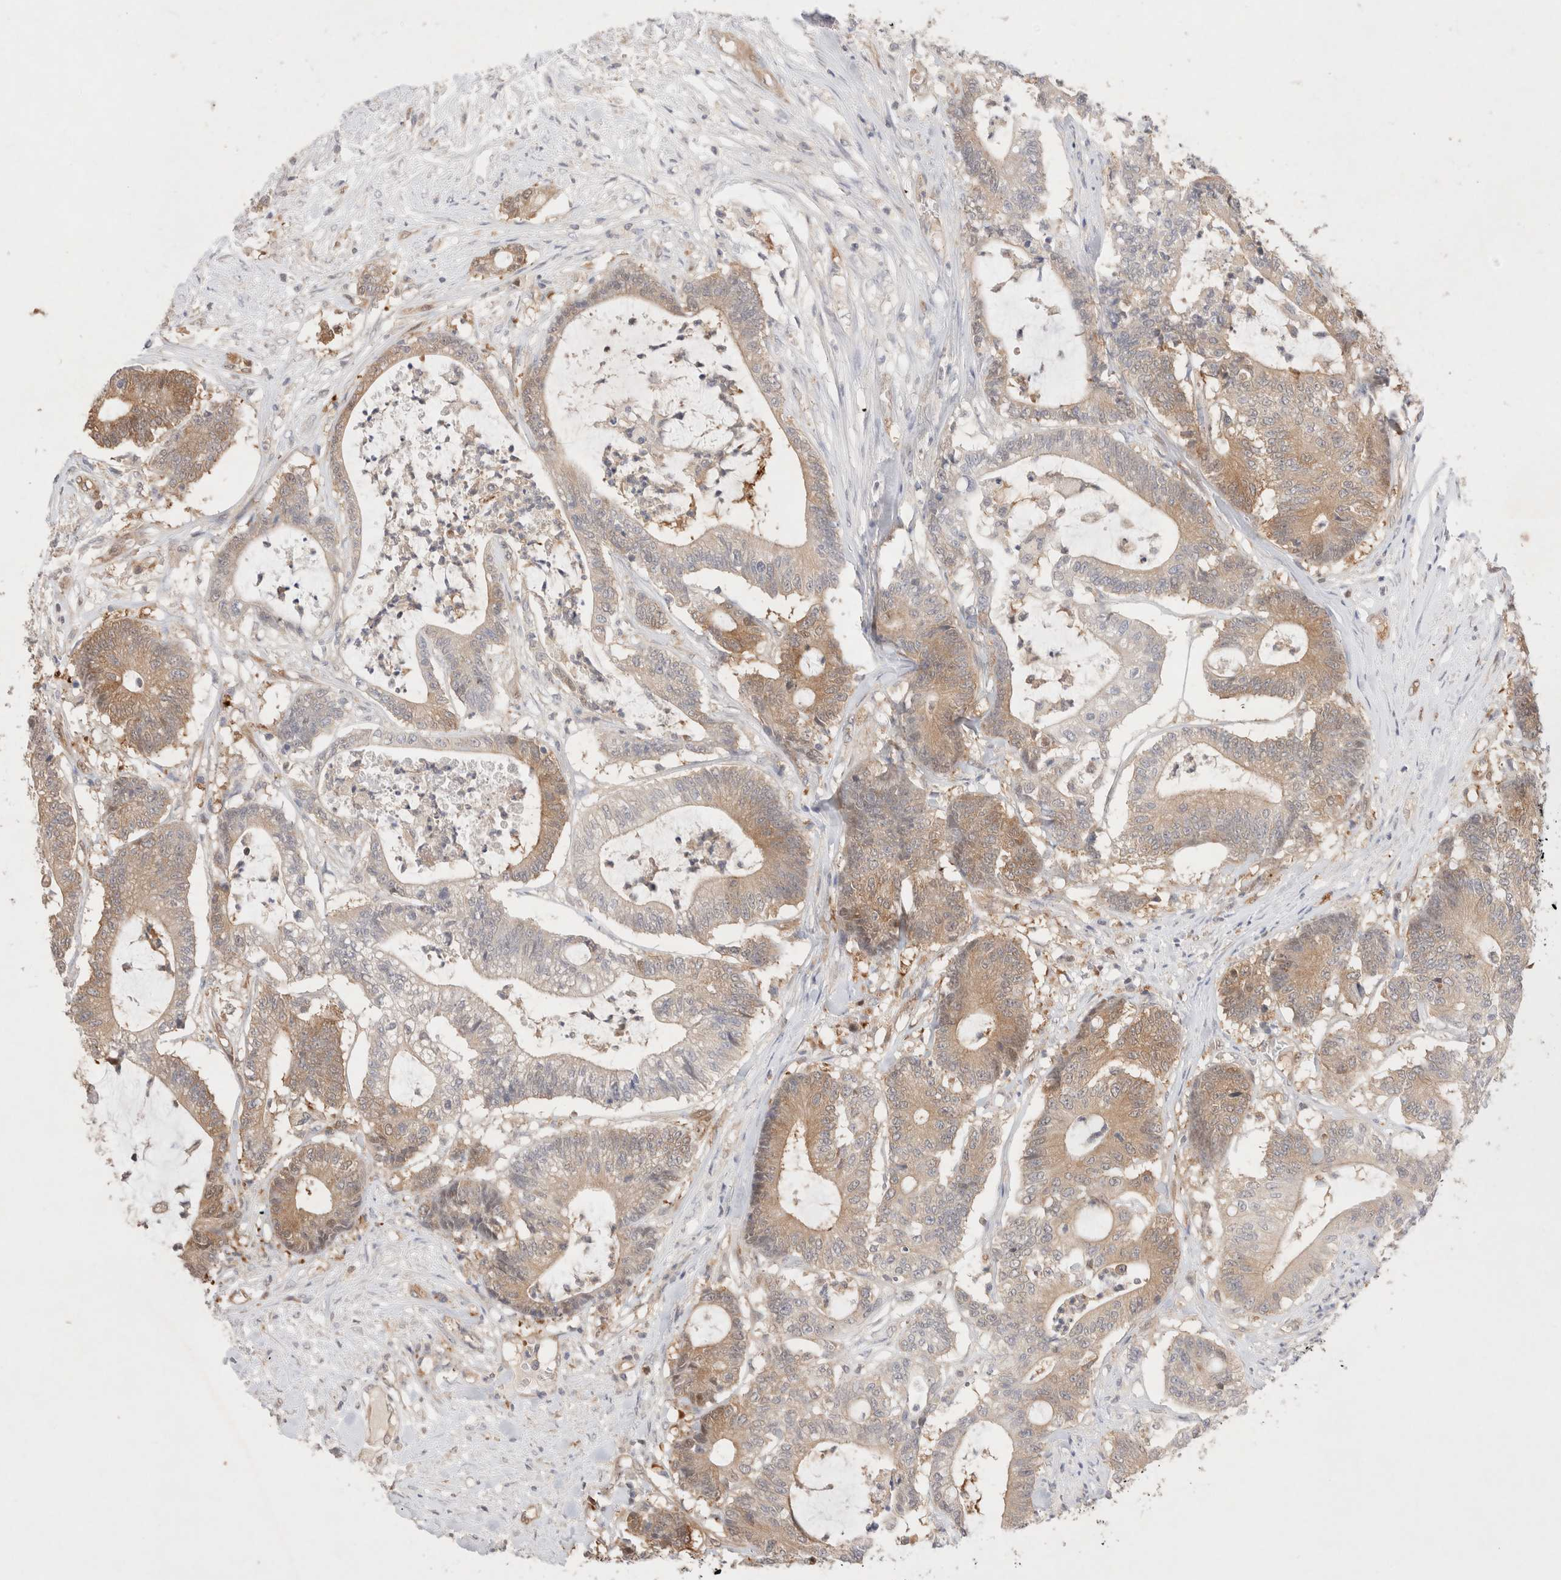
{"staining": {"intensity": "moderate", "quantity": "25%-75%", "location": "cytoplasmic/membranous"}, "tissue": "colorectal cancer", "cell_type": "Tumor cells", "image_type": "cancer", "snomed": [{"axis": "morphology", "description": "Adenocarcinoma, NOS"}, {"axis": "topography", "description": "Colon"}], "caption": "Immunohistochemical staining of human colorectal cancer (adenocarcinoma) shows medium levels of moderate cytoplasmic/membranous protein positivity in approximately 25%-75% of tumor cells.", "gene": "STARD10", "patient": {"sex": "female", "age": 84}}